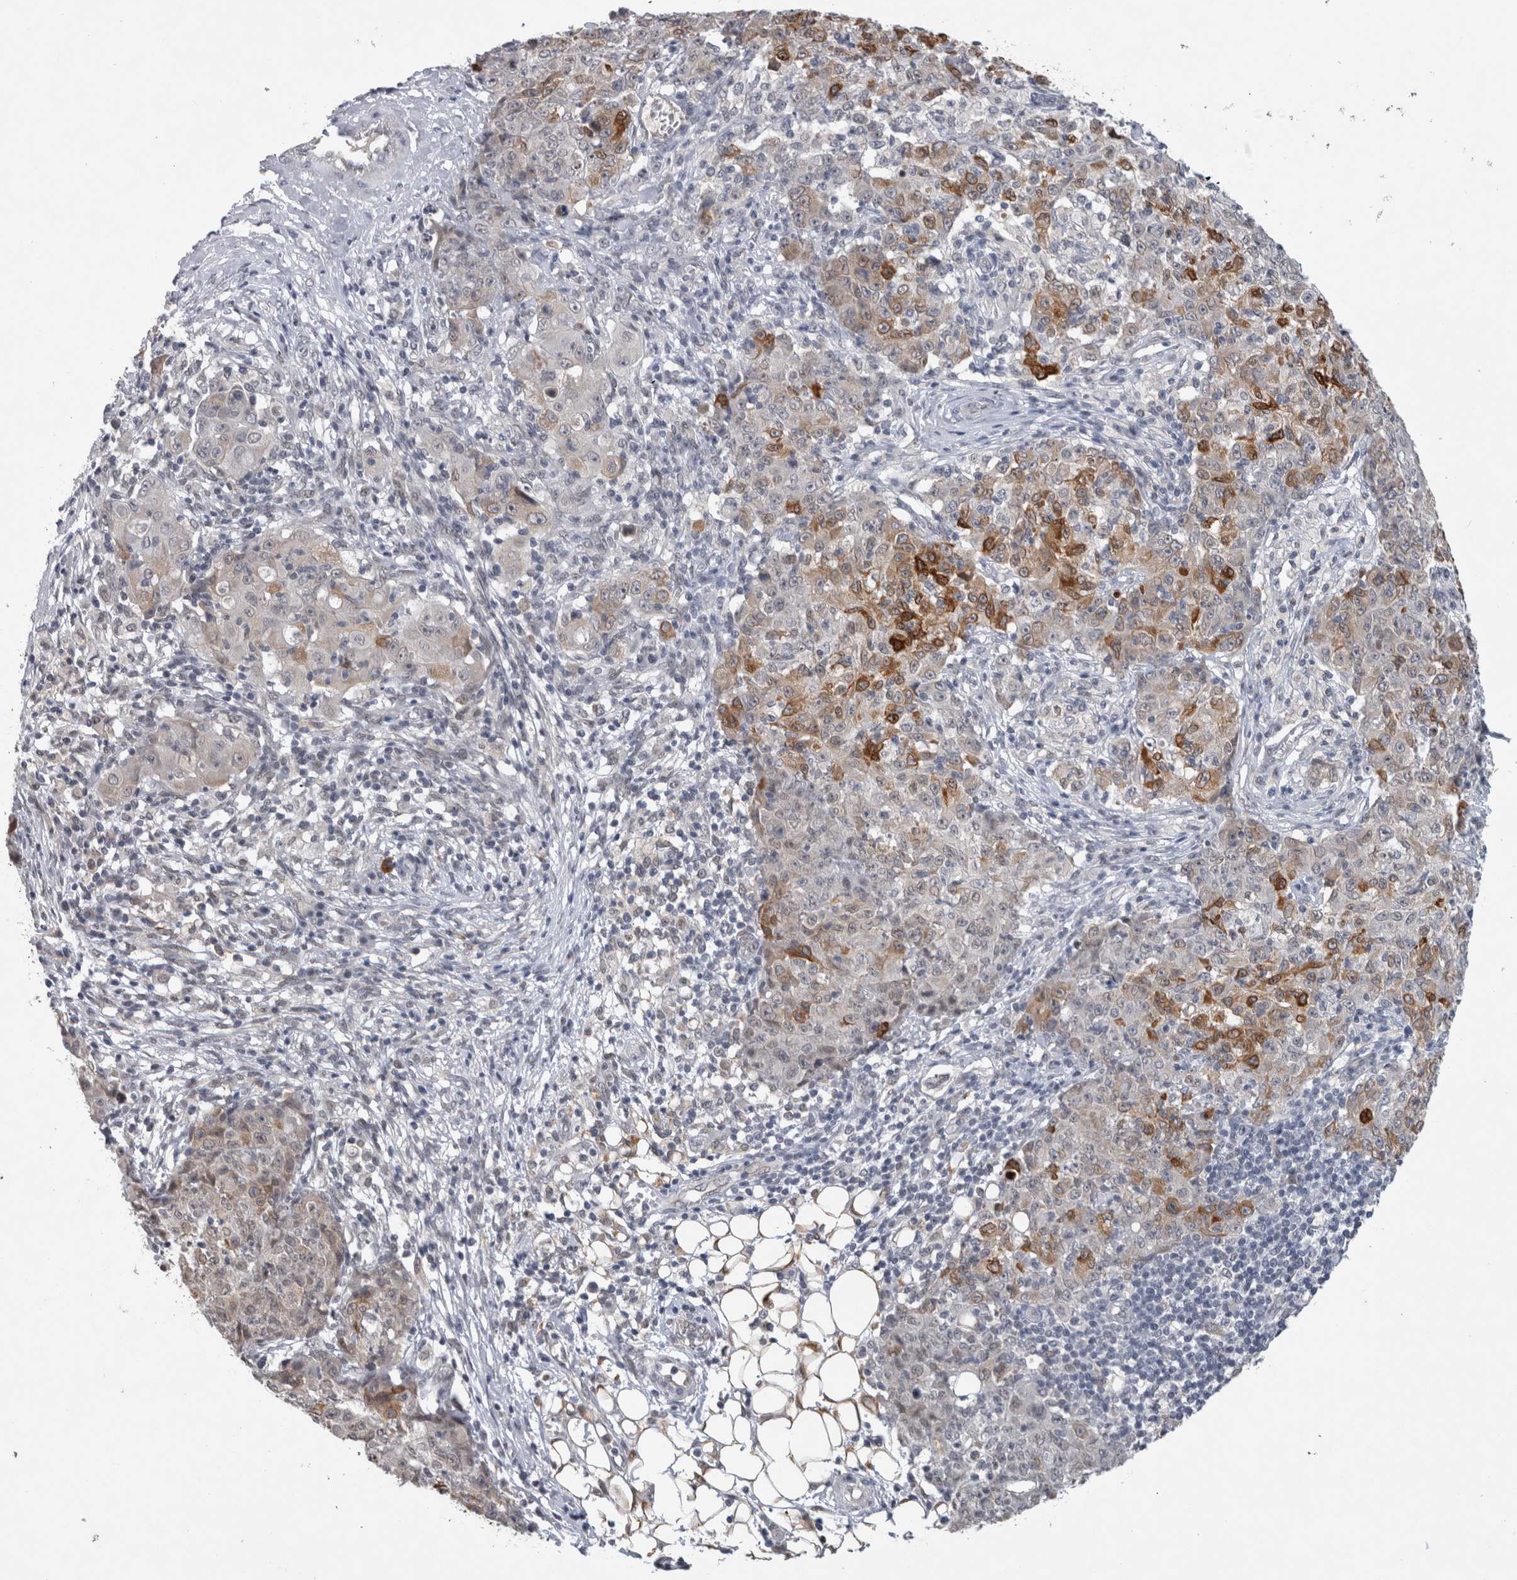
{"staining": {"intensity": "moderate", "quantity": "<25%", "location": "cytoplasmic/membranous"}, "tissue": "ovarian cancer", "cell_type": "Tumor cells", "image_type": "cancer", "snomed": [{"axis": "morphology", "description": "Carcinoma, endometroid"}, {"axis": "topography", "description": "Ovary"}], "caption": "Approximately <25% of tumor cells in human ovarian cancer (endometroid carcinoma) display moderate cytoplasmic/membranous protein positivity as visualized by brown immunohistochemical staining.", "gene": "PRXL2A", "patient": {"sex": "female", "age": 42}}